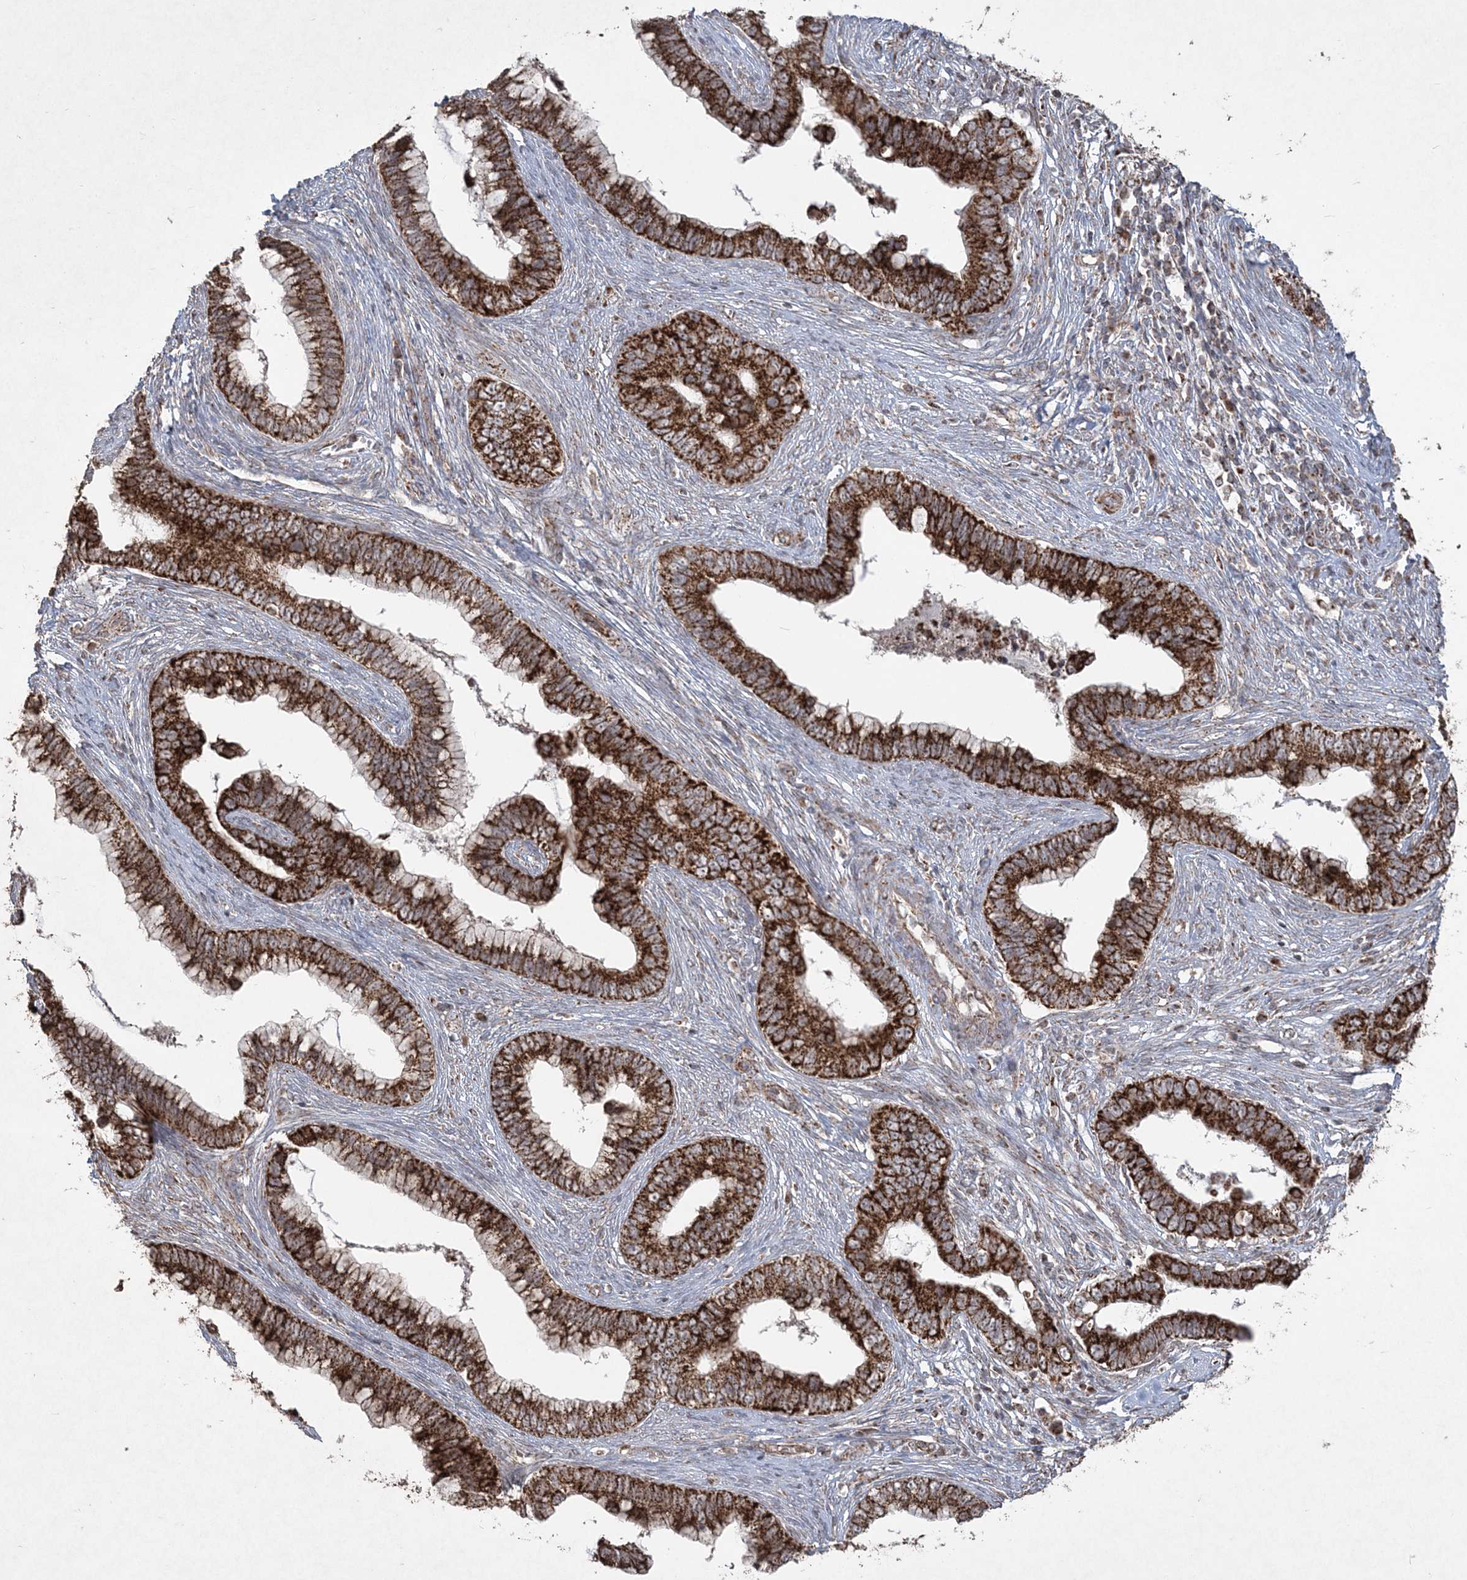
{"staining": {"intensity": "strong", "quantity": ">75%", "location": "cytoplasmic/membranous"}, "tissue": "cervical cancer", "cell_type": "Tumor cells", "image_type": "cancer", "snomed": [{"axis": "morphology", "description": "Adenocarcinoma, NOS"}, {"axis": "topography", "description": "Cervix"}], "caption": "Protein analysis of adenocarcinoma (cervical) tissue reveals strong cytoplasmic/membranous positivity in about >75% of tumor cells.", "gene": "LRPPRC", "patient": {"sex": "female", "age": 44}}